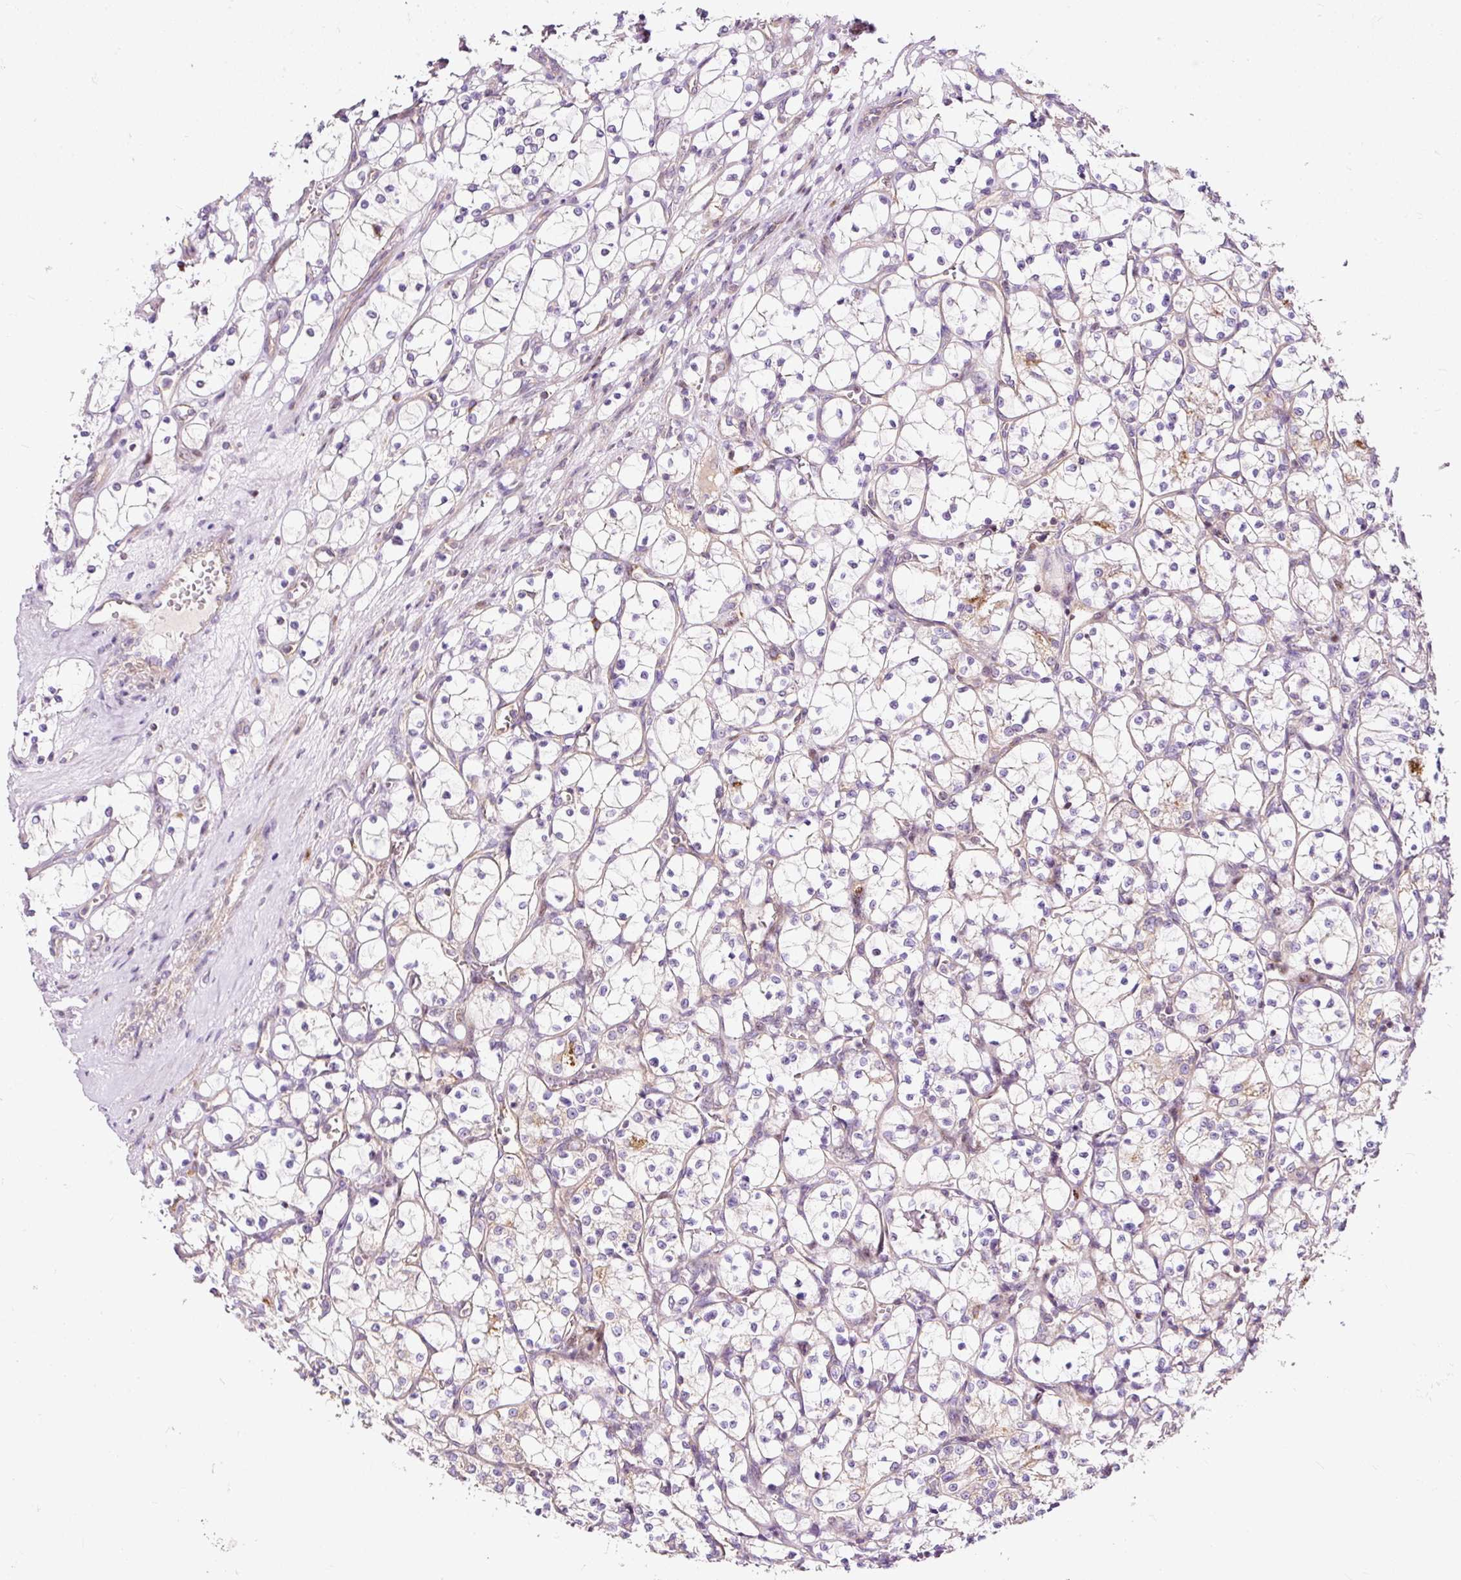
{"staining": {"intensity": "weak", "quantity": "25%-75%", "location": "cytoplasmic/membranous"}, "tissue": "renal cancer", "cell_type": "Tumor cells", "image_type": "cancer", "snomed": [{"axis": "morphology", "description": "Adenocarcinoma, NOS"}, {"axis": "topography", "description": "Kidney"}], "caption": "Protein expression analysis of renal cancer (adenocarcinoma) shows weak cytoplasmic/membranous expression in about 25%-75% of tumor cells.", "gene": "BOLA3", "patient": {"sex": "female", "age": 69}}